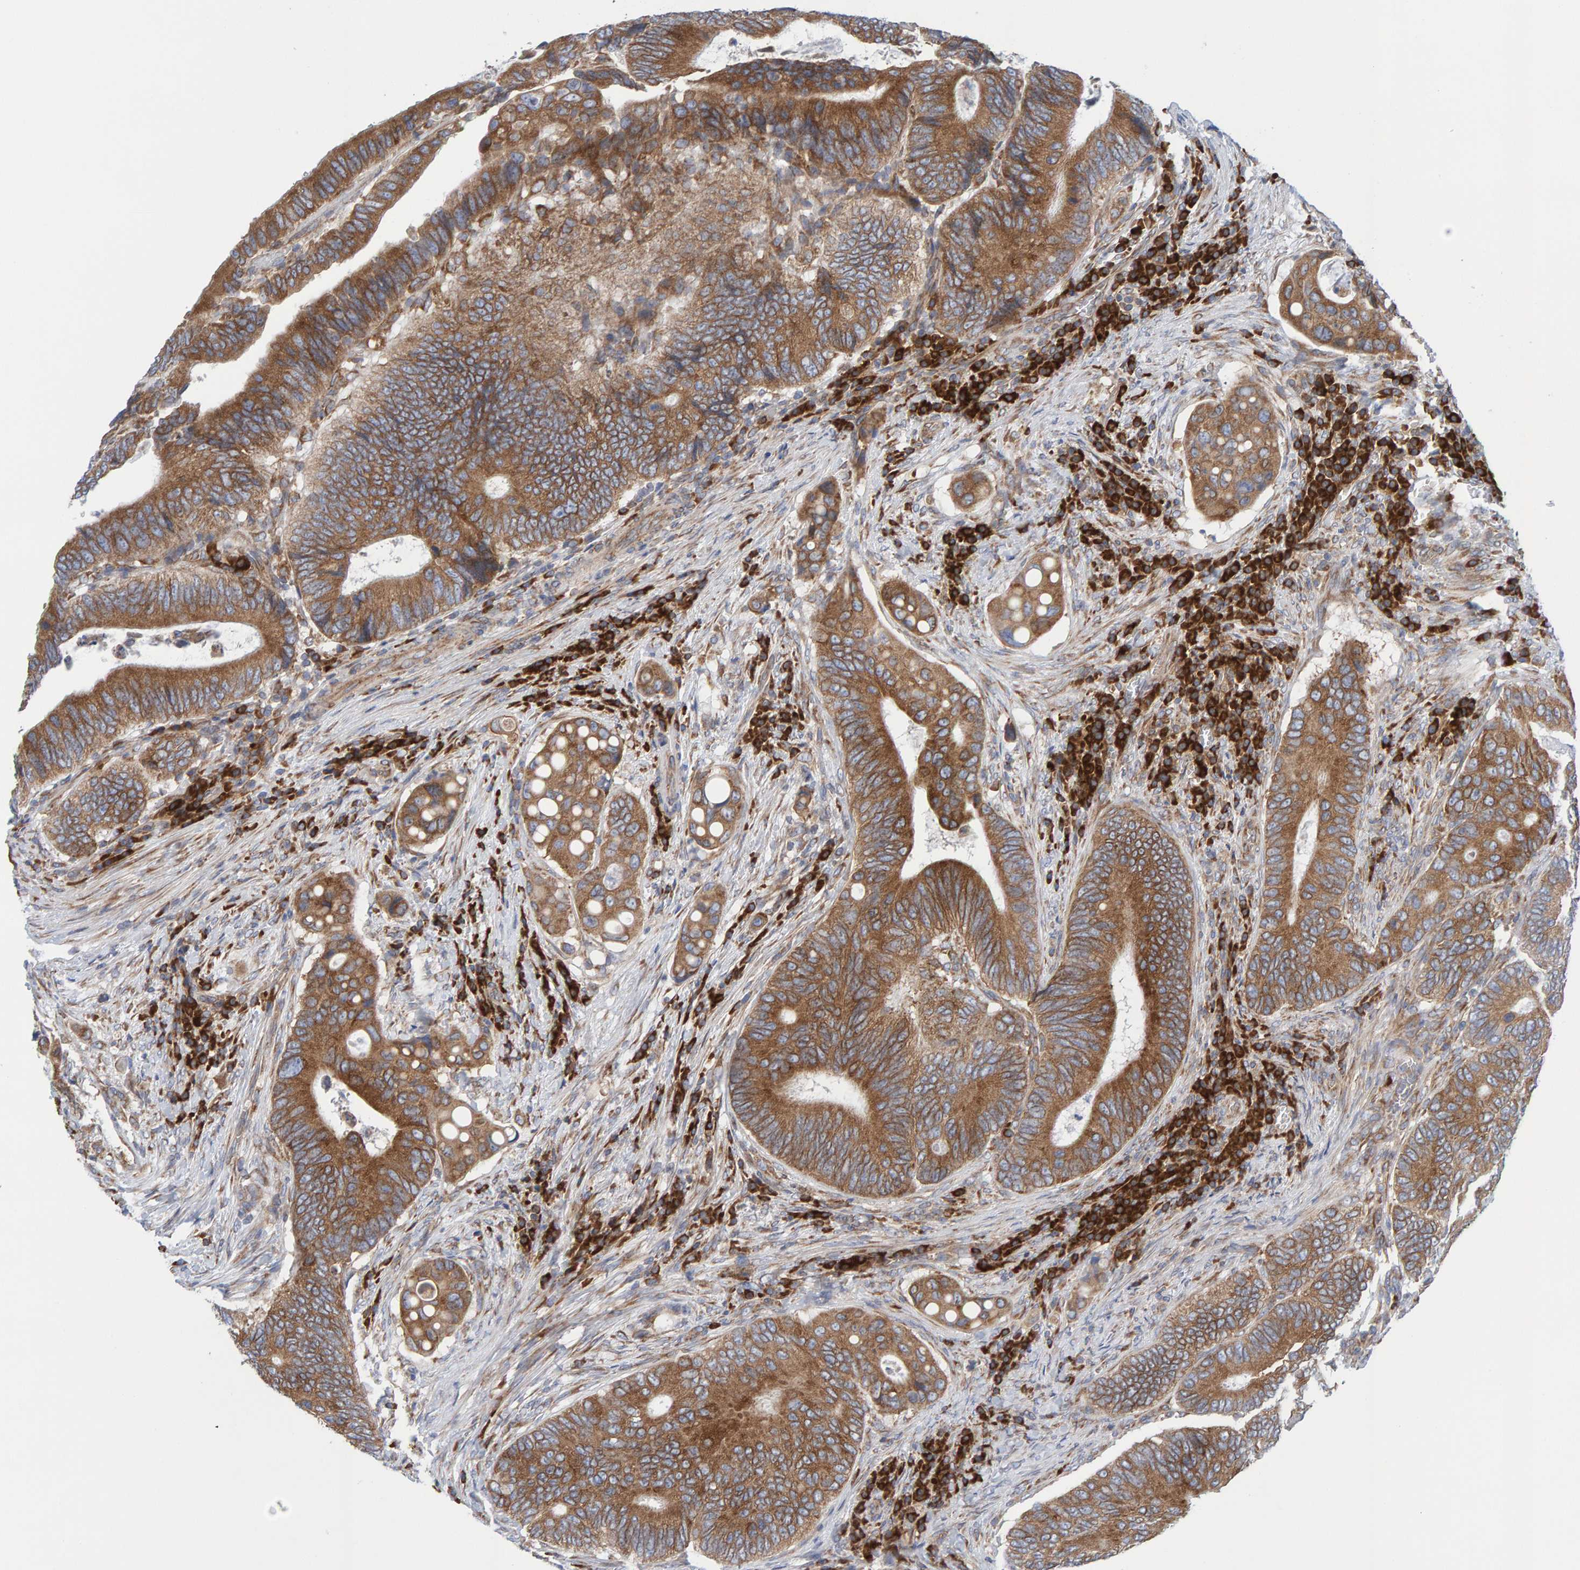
{"staining": {"intensity": "moderate", "quantity": ">75%", "location": "cytoplasmic/membranous"}, "tissue": "colorectal cancer", "cell_type": "Tumor cells", "image_type": "cancer", "snomed": [{"axis": "morphology", "description": "Inflammation, NOS"}, {"axis": "morphology", "description": "Adenocarcinoma, NOS"}, {"axis": "topography", "description": "Colon"}], "caption": "A medium amount of moderate cytoplasmic/membranous expression is present in about >75% of tumor cells in adenocarcinoma (colorectal) tissue. (Brightfield microscopy of DAB IHC at high magnification).", "gene": "CDK5RAP3", "patient": {"sex": "male", "age": 72}}